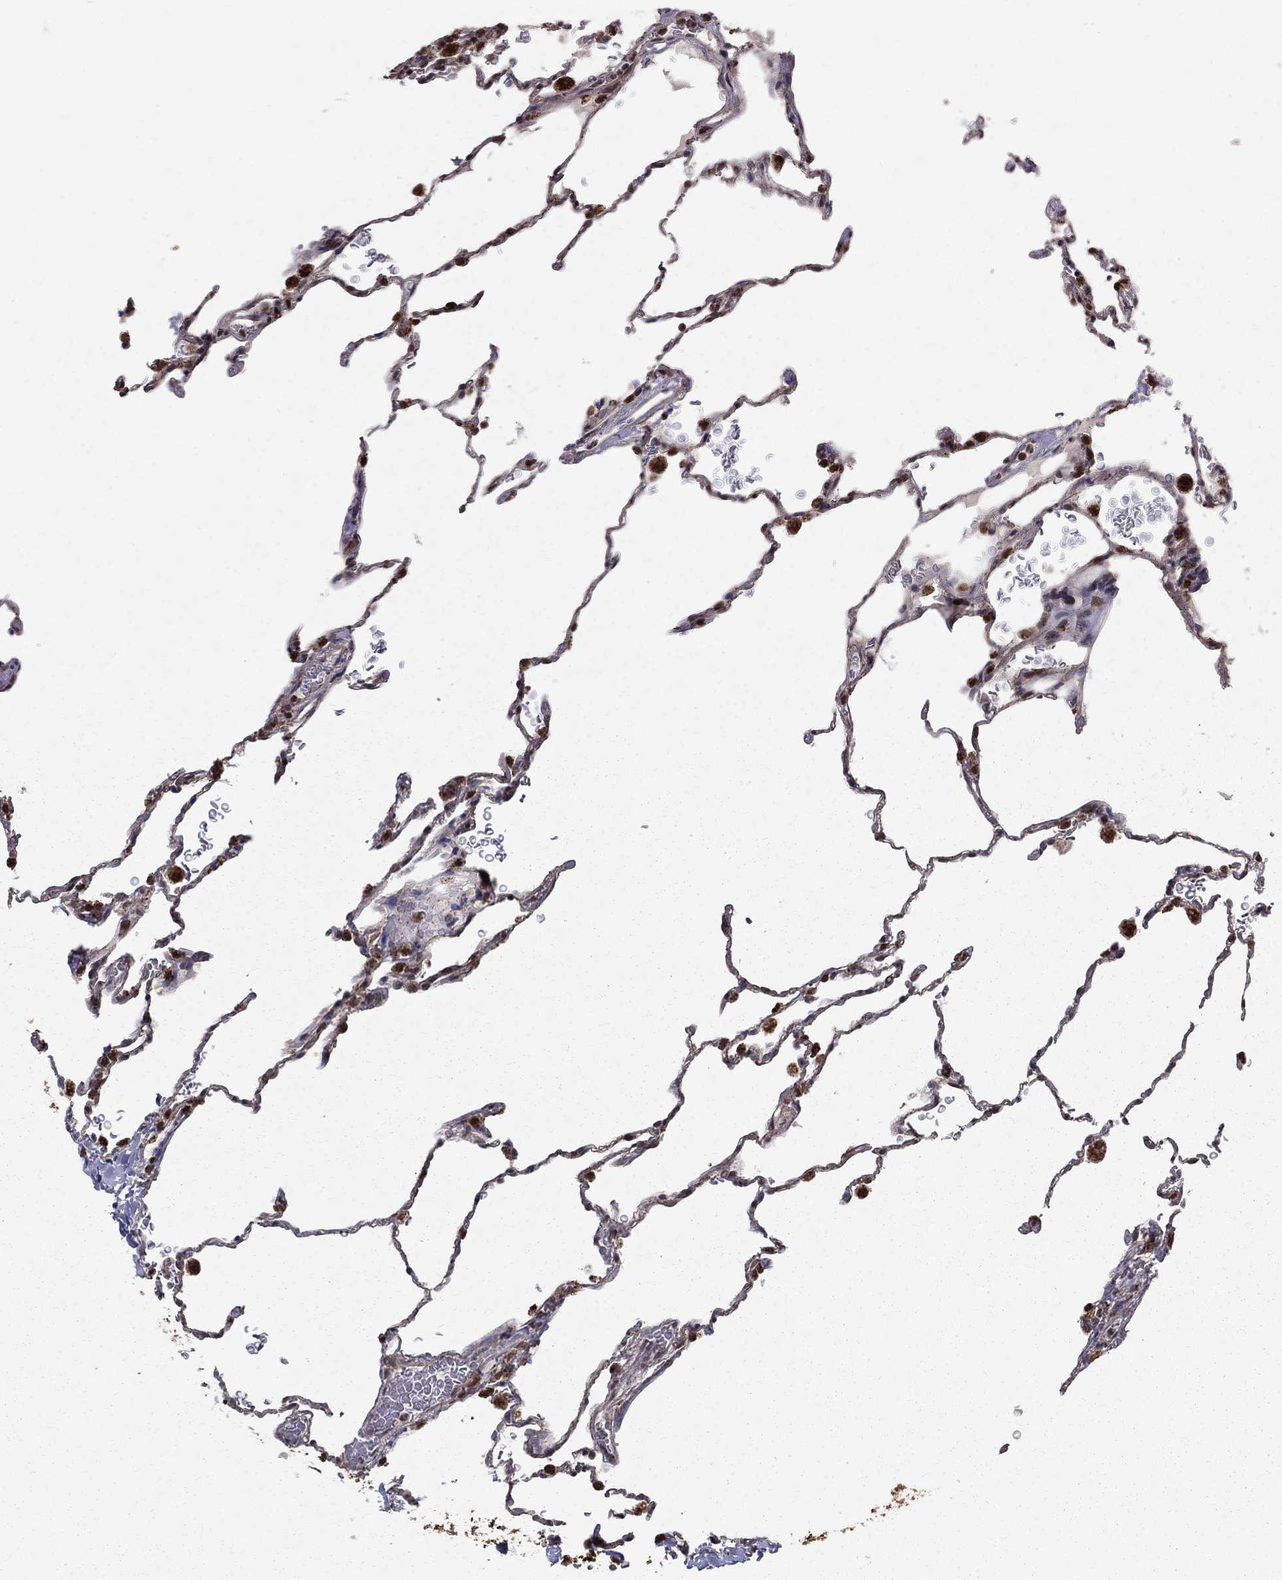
{"staining": {"intensity": "moderate", "quantity": "<25%", "location": "cytoplasmic/membranous"}, "tissue": "lung", "cell_type": "Alveolar cells", "image_type": "normal", "snomed": [{"axis": "morphology", "description": "Normal tissue, NOS"}, {"axis": "morphology", "description": "Adenocarcinoma, metastatic, NOS"}, {"axis": "topography", "description": "Lung"}], "caption": "An image of lung stained for a protein shows moderate cytoplasmic/membranous brown staining in alveolar cells. (DAB IHC, brown staining for protein, blue staining for nuclei).", "gene": "ACOT13", "patient": {"sex": "male", "age": 45}}